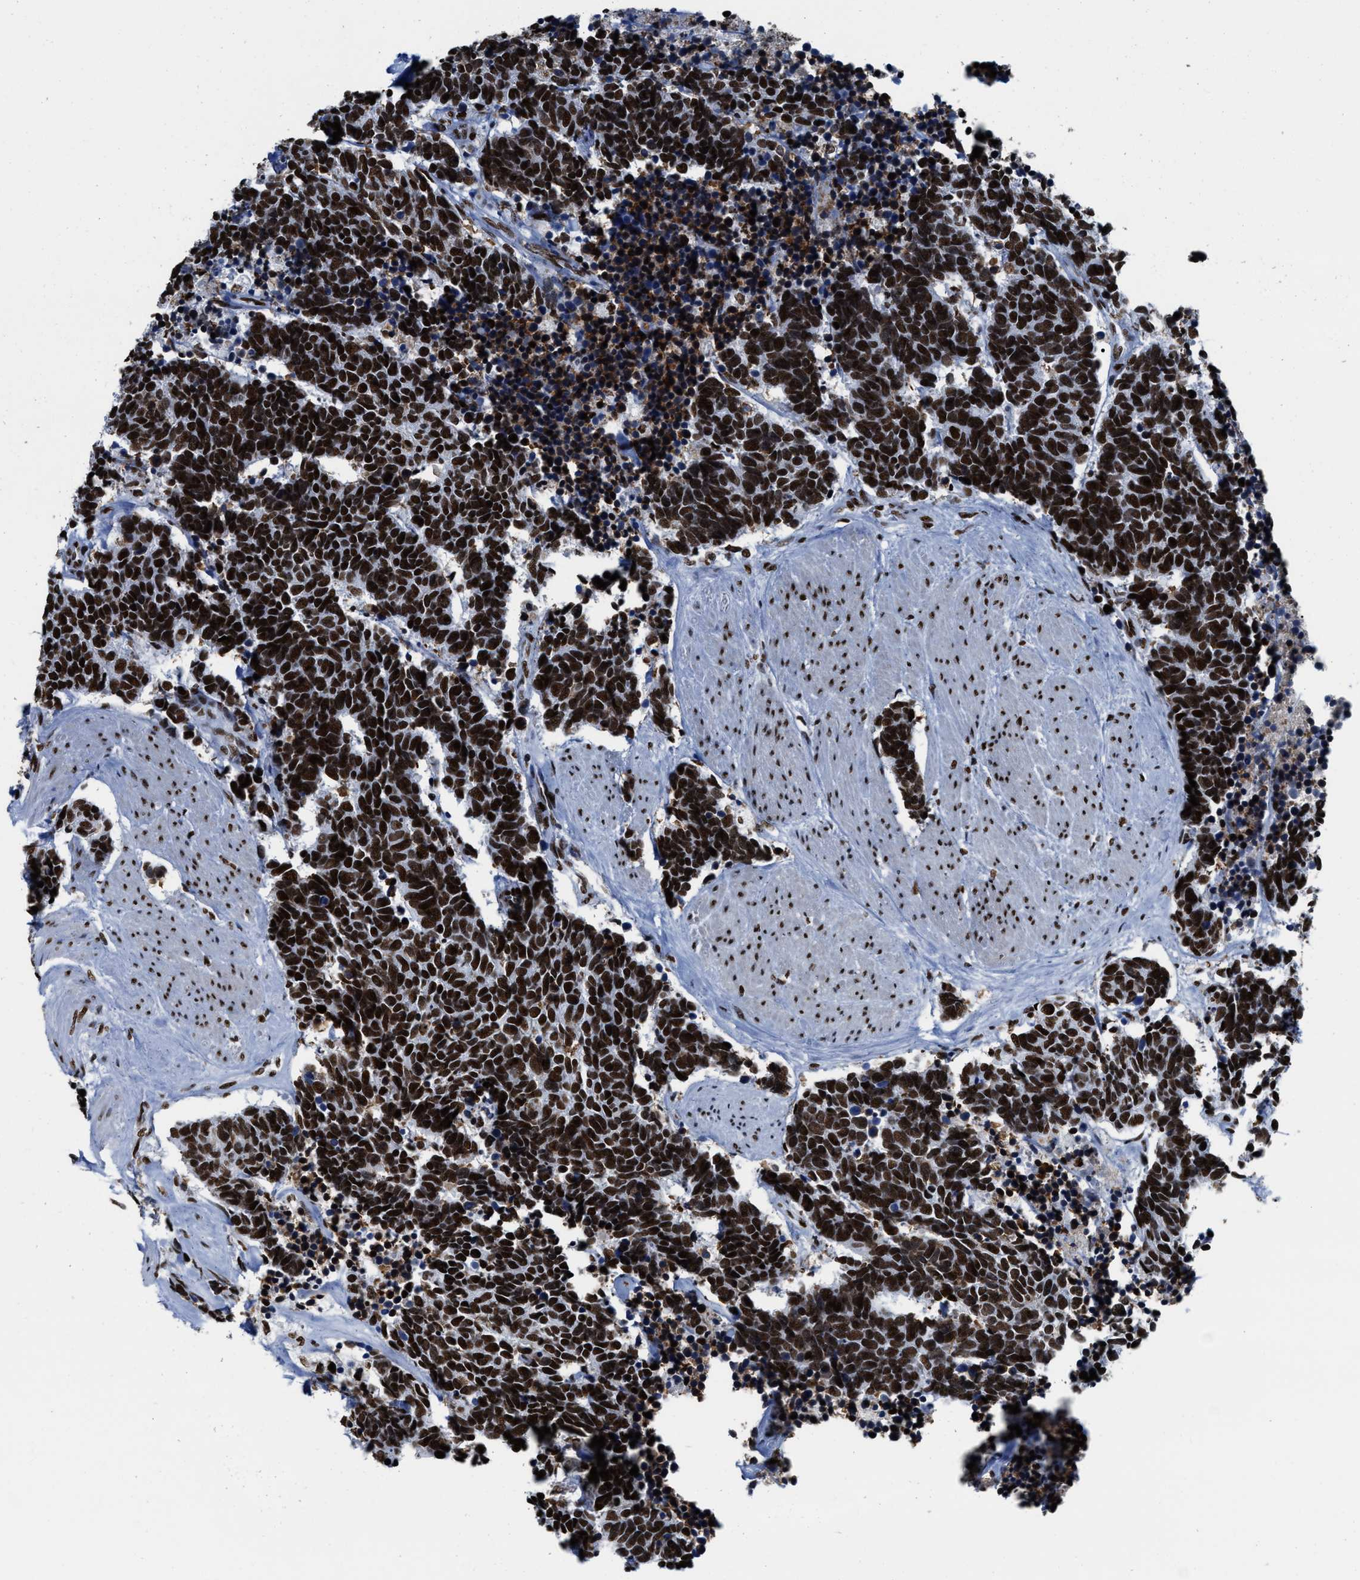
{"staining": {"intensity": "strong", "quantity": ">75%", "location": "nuclear"}, "tissue": "carcinoid", "cell_type": "Tumor cells", "image_type": "cancer", "snomed": [{"axis": "morphology", "description": "Carcinoma, NOS"}, {"axis": "morphology", "description": "Carcinoid, malignant, NOS"}, {"axis": "topography", "description": "Urinary bladder"}], "caption": "Carcinoid (malignant) stained for a protein (brown) demonstrates strong nuclear positive positivity in about >75% of tumor cells.", "gene": "SMARCC2", "patient": {"sex": "male", "age": 57}}